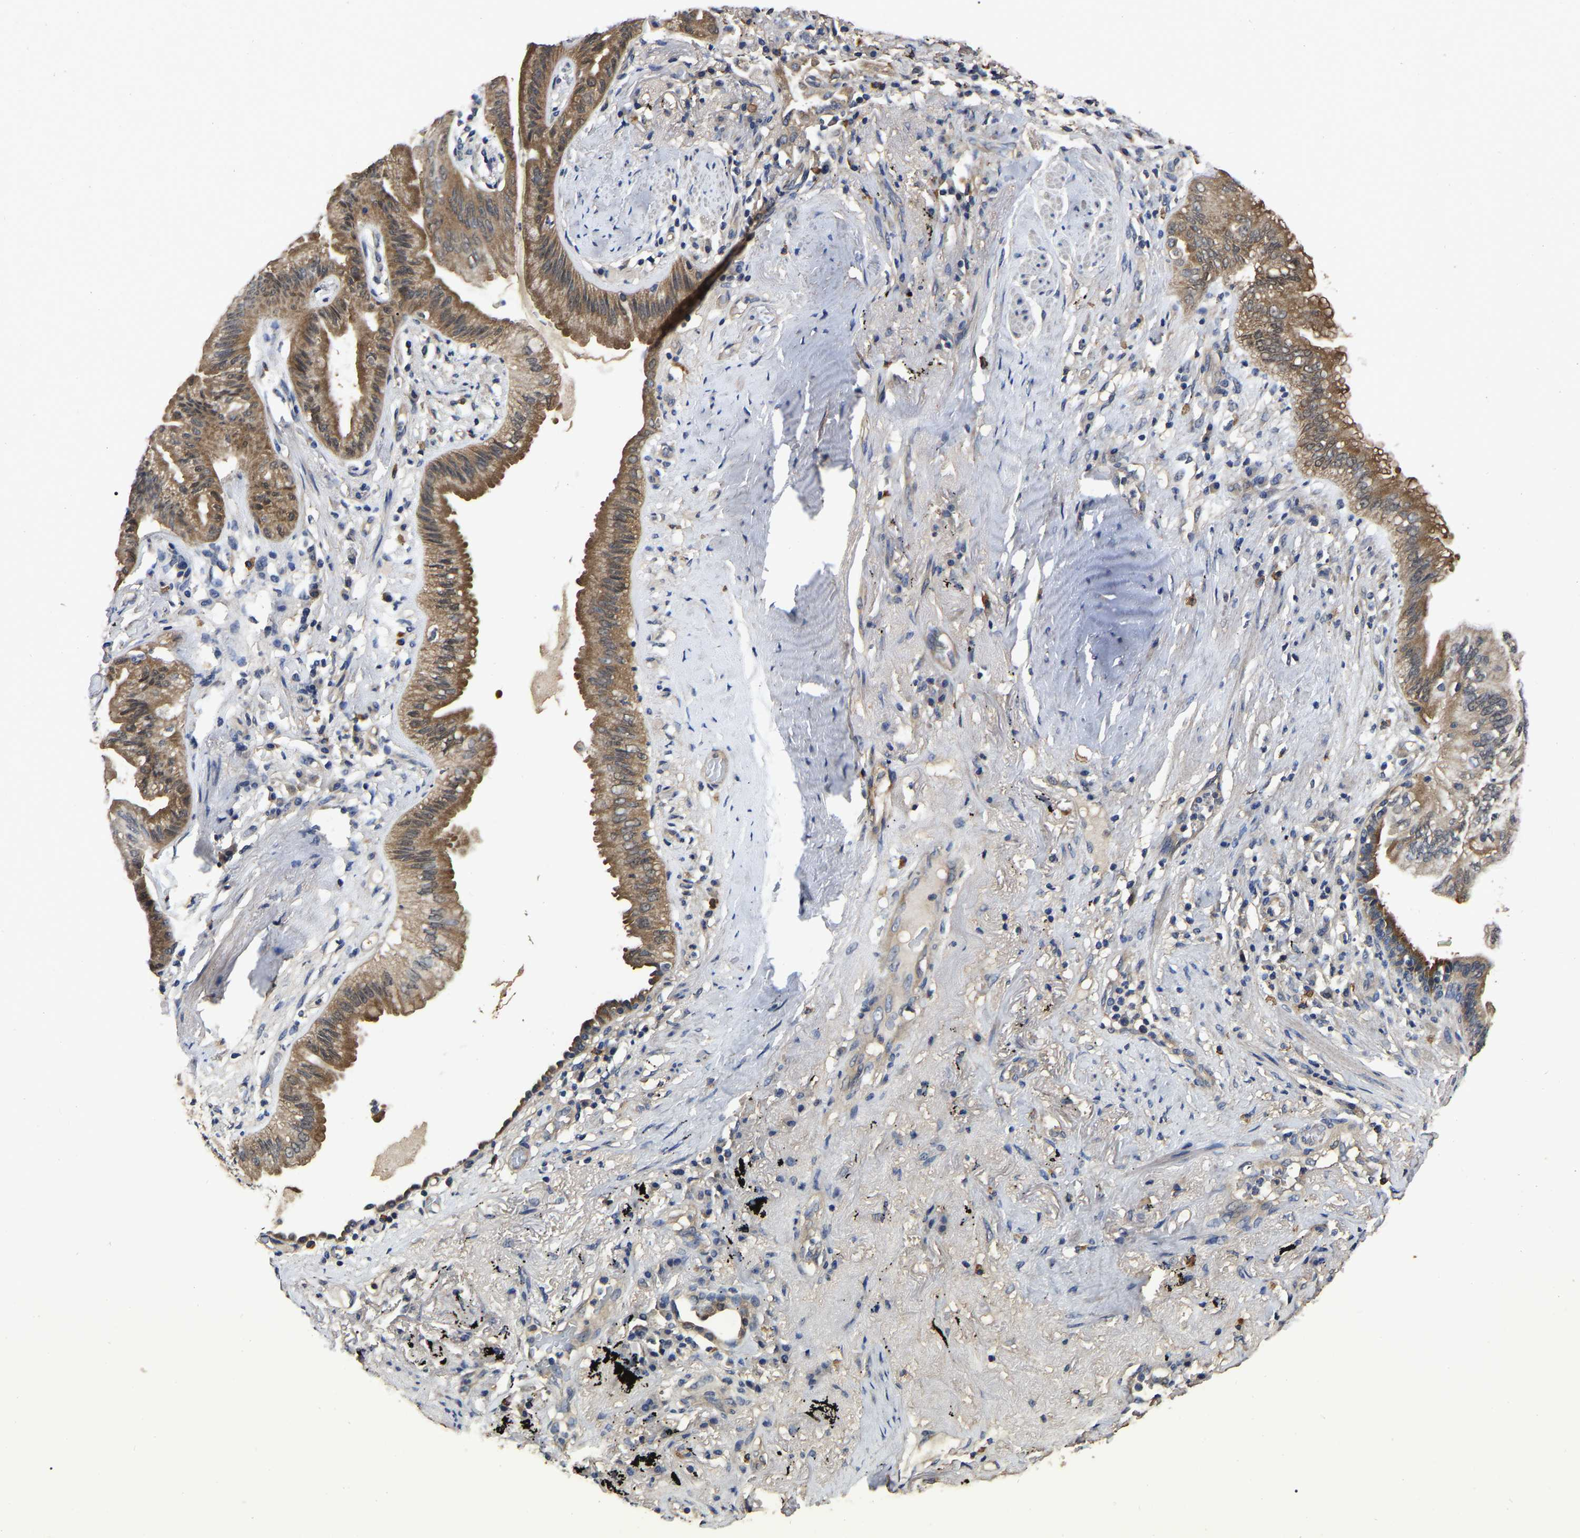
{"staining": {"intensity": "moderate", "quantity": ">75%", "location": "cytoplasmic/membranous"}, "tissue": "lung cancer", "cell_type": "Tumor cells", "image_type": "cancer", "snomed": [{"axis": "morphology", "description": "Normal tissue, NOS"}, {"axis": "morphology", "description": "Adenocarcinoma, NOS"}, {"axis": "topography", "description": "Bronchus"}, {"axis": "topography", "description": "Lung"}], "caption": "High-magnification brightfield microscopy of adenocarcinoma (lung) stained with DAB (brown) and counterstained with hematoxylin (blue). tumor cells exhibit moderate cytoplasmic/membranous expression is identified in approximately>75% of cells.", "gene": "STK32C", "patient": {"sex": "female", "age": 70}}